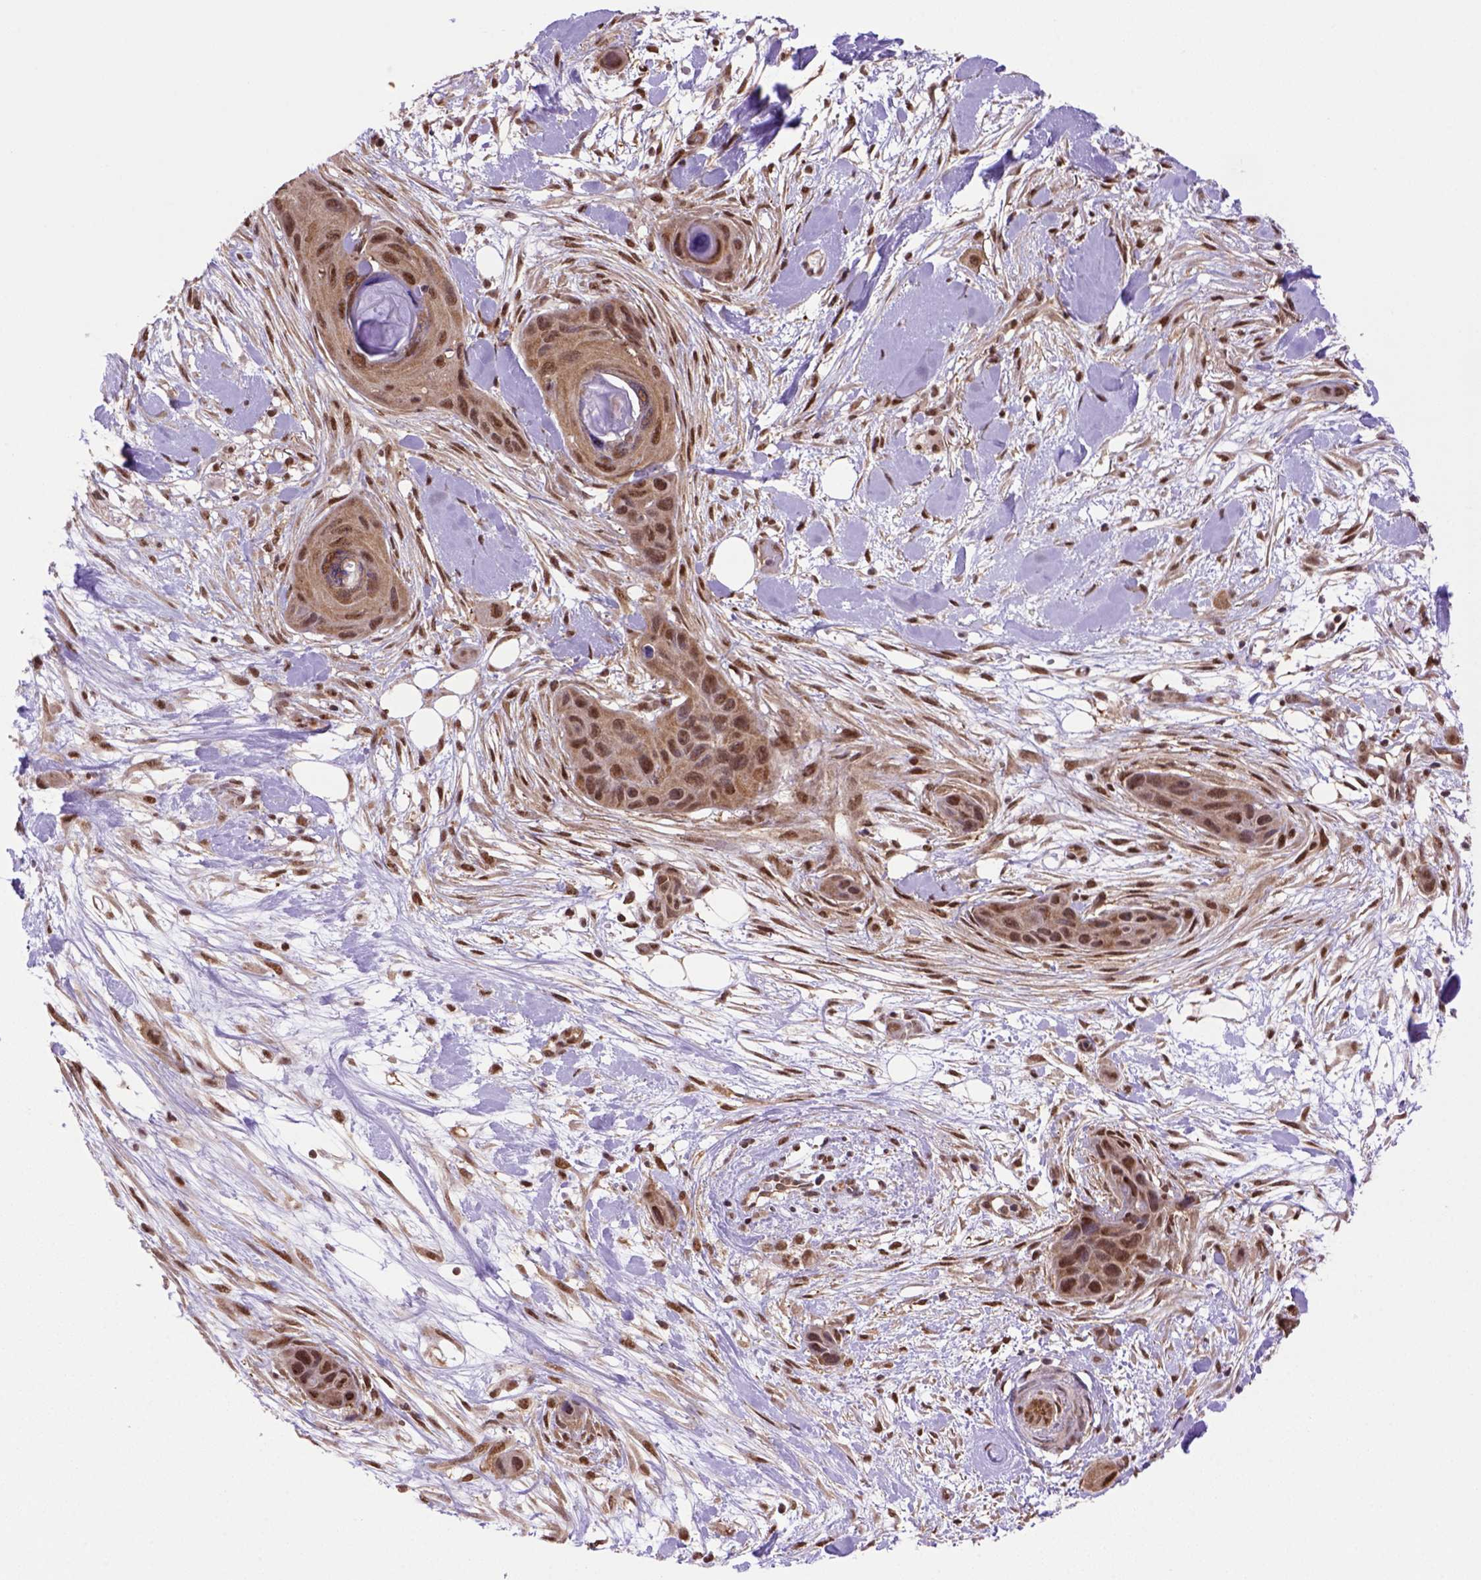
{"staining": {"intensity": "strong", "quantity": ">75%", "location": "nuclear"}, "tissue": "skin cancer", "cell_type": "Tumor cells", "image_type": "cancer", "snomed": [{"axis": "morphology", "description": "Squamous cell carcinoma, NOS"}, {"axis": "topography", "description": "Skin"}], "caption": "Immunohistochemical staining of human skin squamous cell carcinoma shows strong nuclear protein positivity in approximately >75% of tumor cells.", "gene": "PSMC2", "patient": {"sex": "male", "age": 82}}